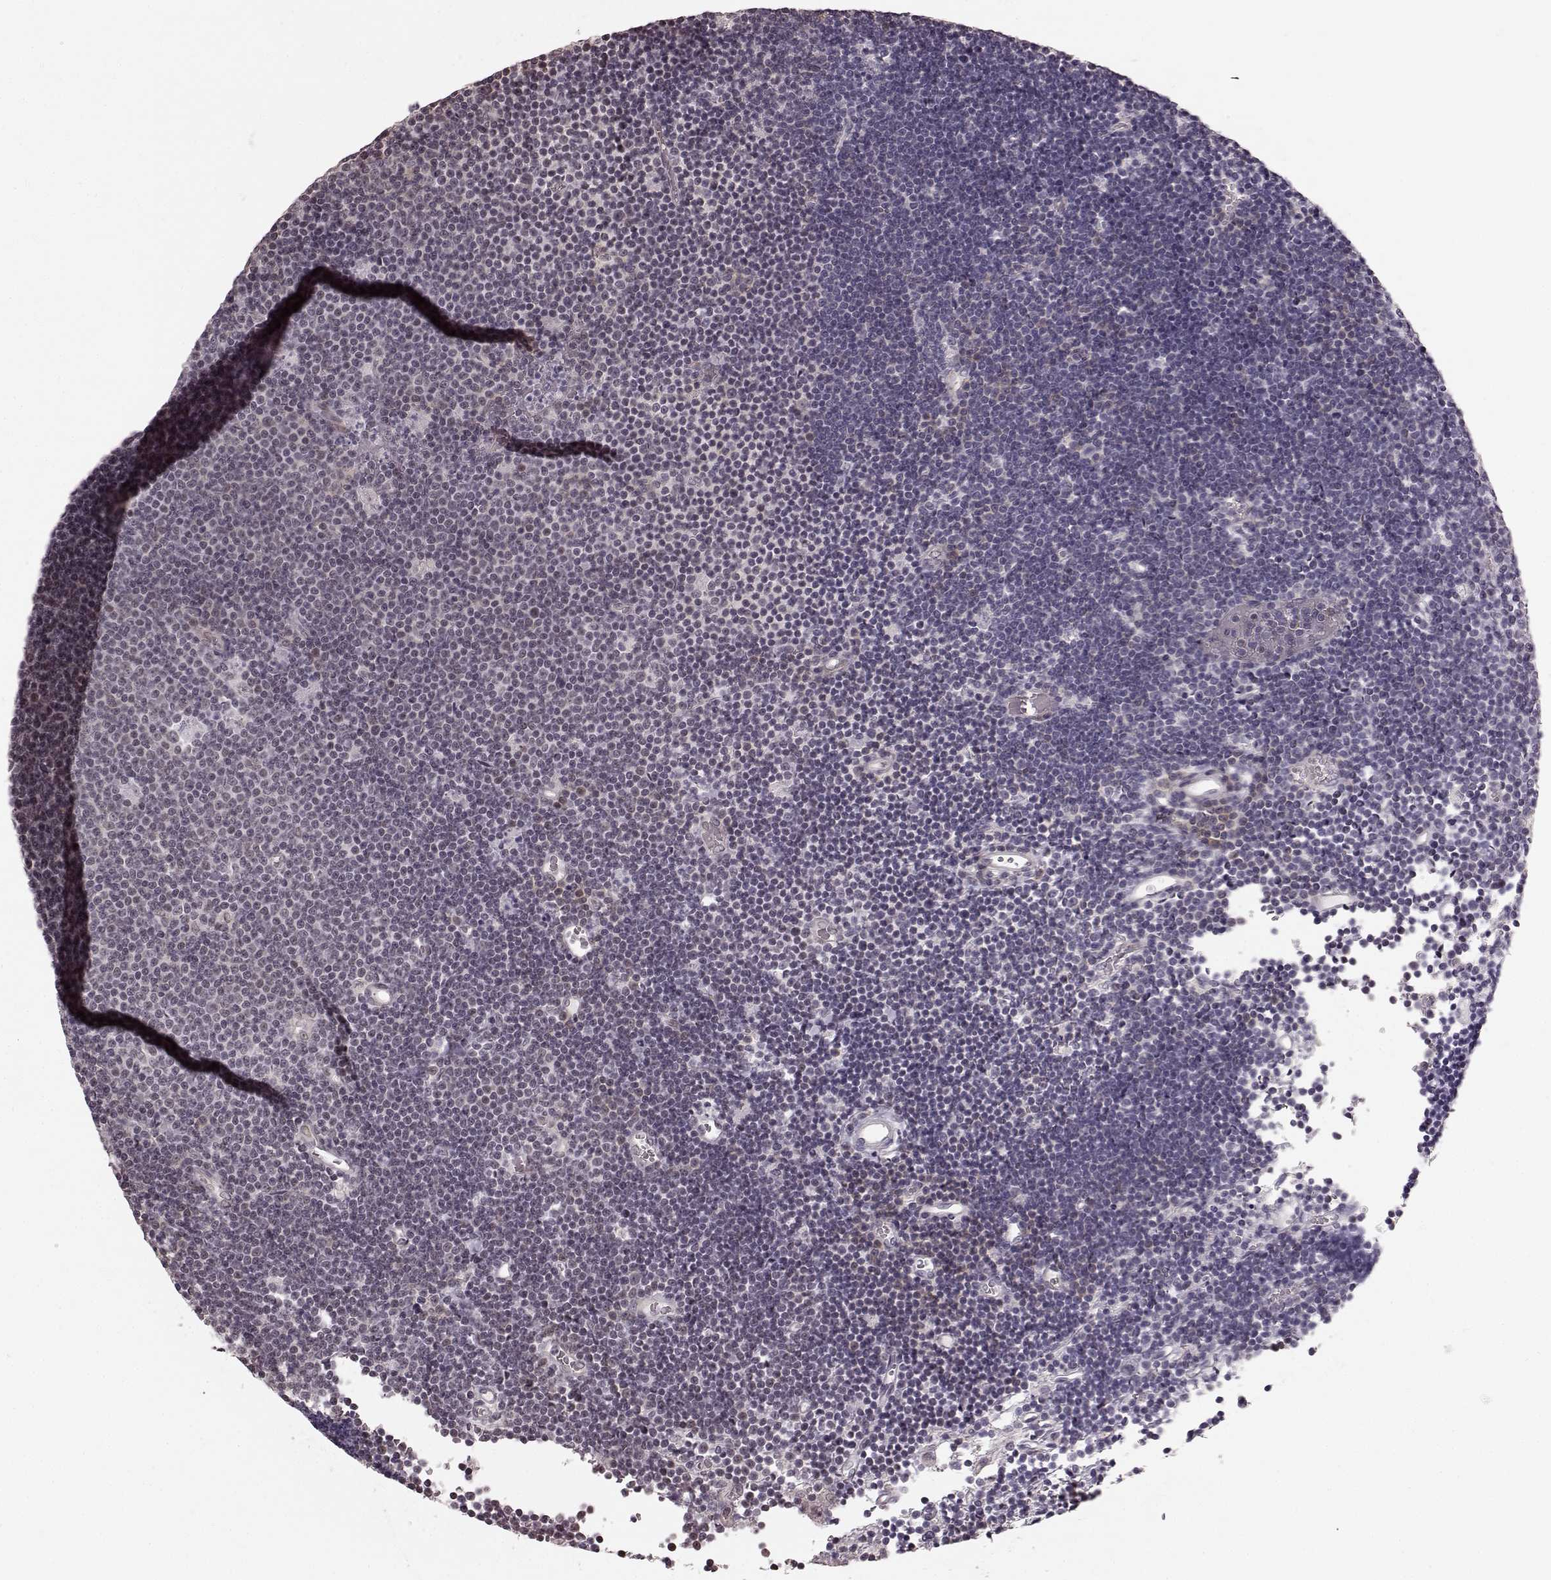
{"staining": {"intensity": "negative", "quantity": "none", "location": "none"}, "tissue": "lymphoma", "cell_type": "Tumor cells", "image_type": "cancer", "snomed": [{"axis": "morphology", "description": "Malignant lymphoma, non-Hodgkin's type, Low grade"}, {"axis": "topography", "description": "Brain"}], "caption": "Tumor cells are negative for protein expression in human lymphoma.", "gene": "PLCB4", "patient": {"sex": "female", "age": 66}}